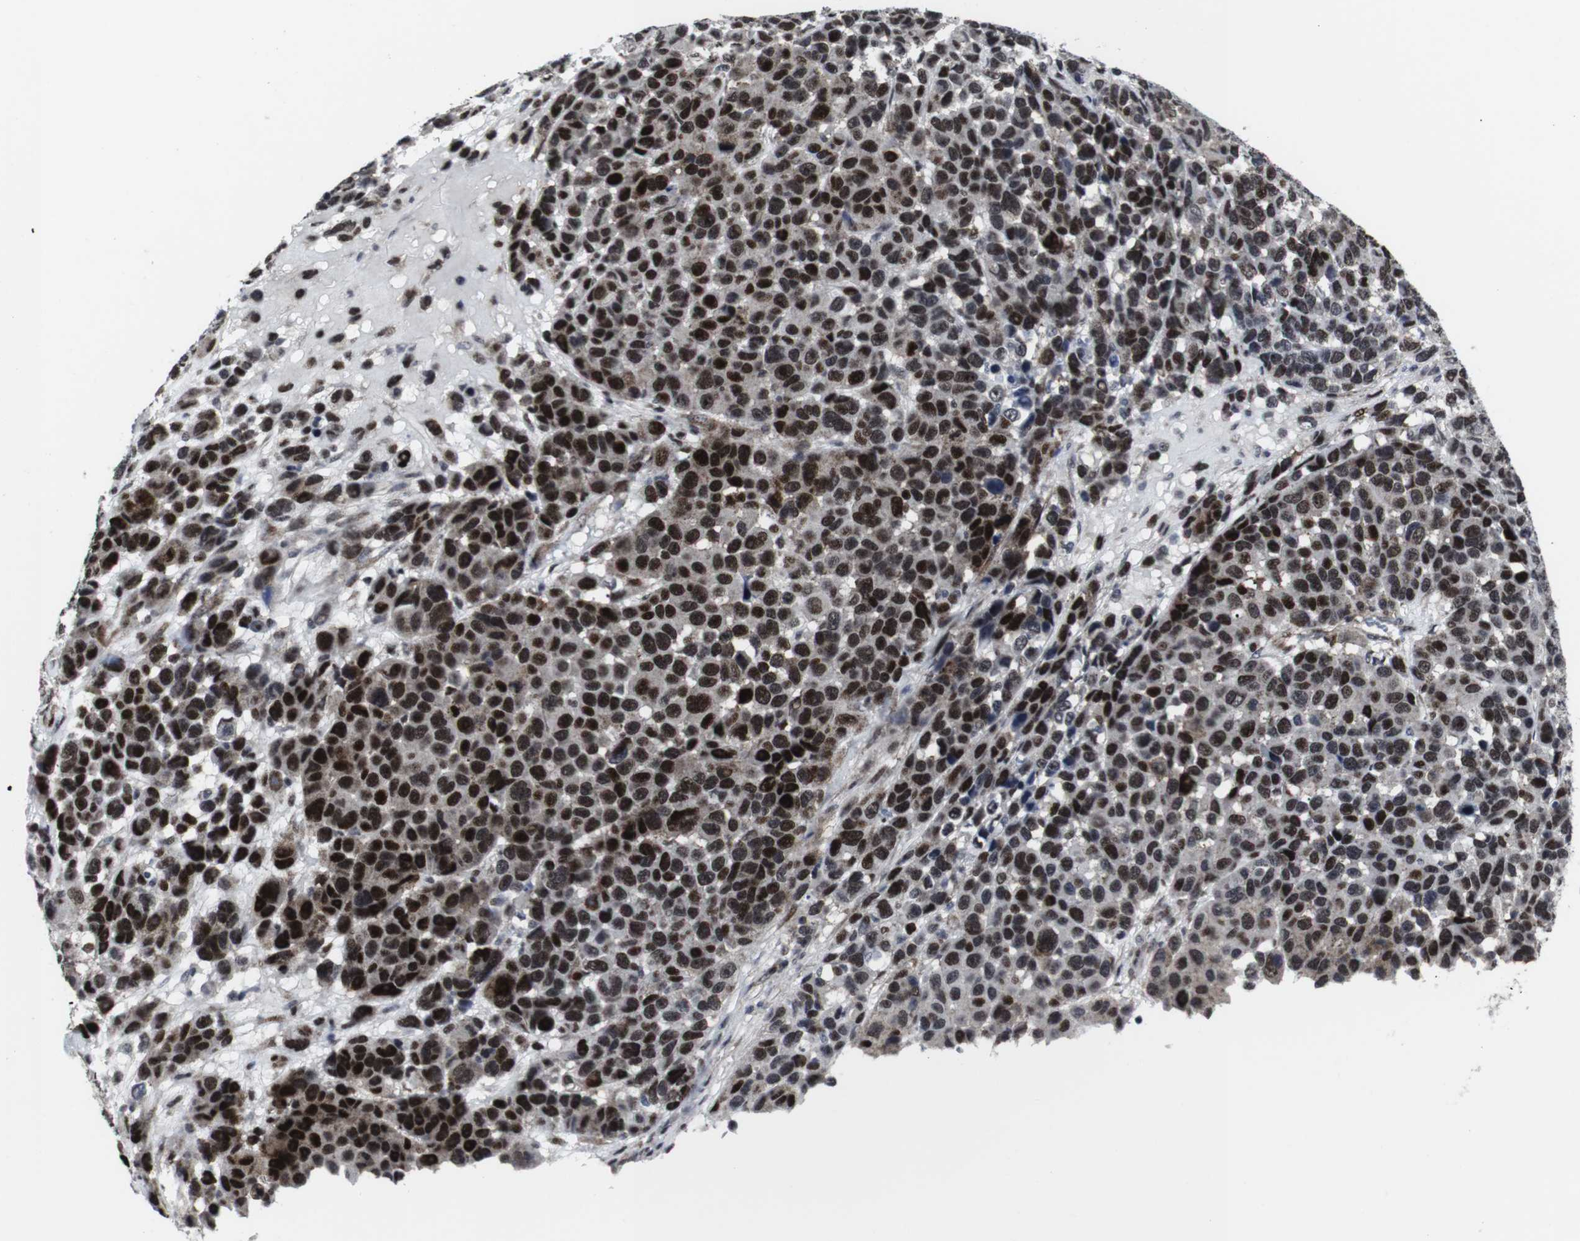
{"staining": {"intensity": "strong", "quantity": ">75%", "location": "nuclear"}, "tissue": "melanoma", "cell_type": "Tumor cells", "image_type": "cancer", "snomed": [{"axis": "morphology", "description": "Malignant melanoma, NOS"}, {"axis": "topography", "description": "Skin"}], "caption": "Melanoma tissue displays strong nuclear staining in approximately >75% of tumor cells", "gene": "MLH1", "patient": {"sex": "male", "age": 53}}